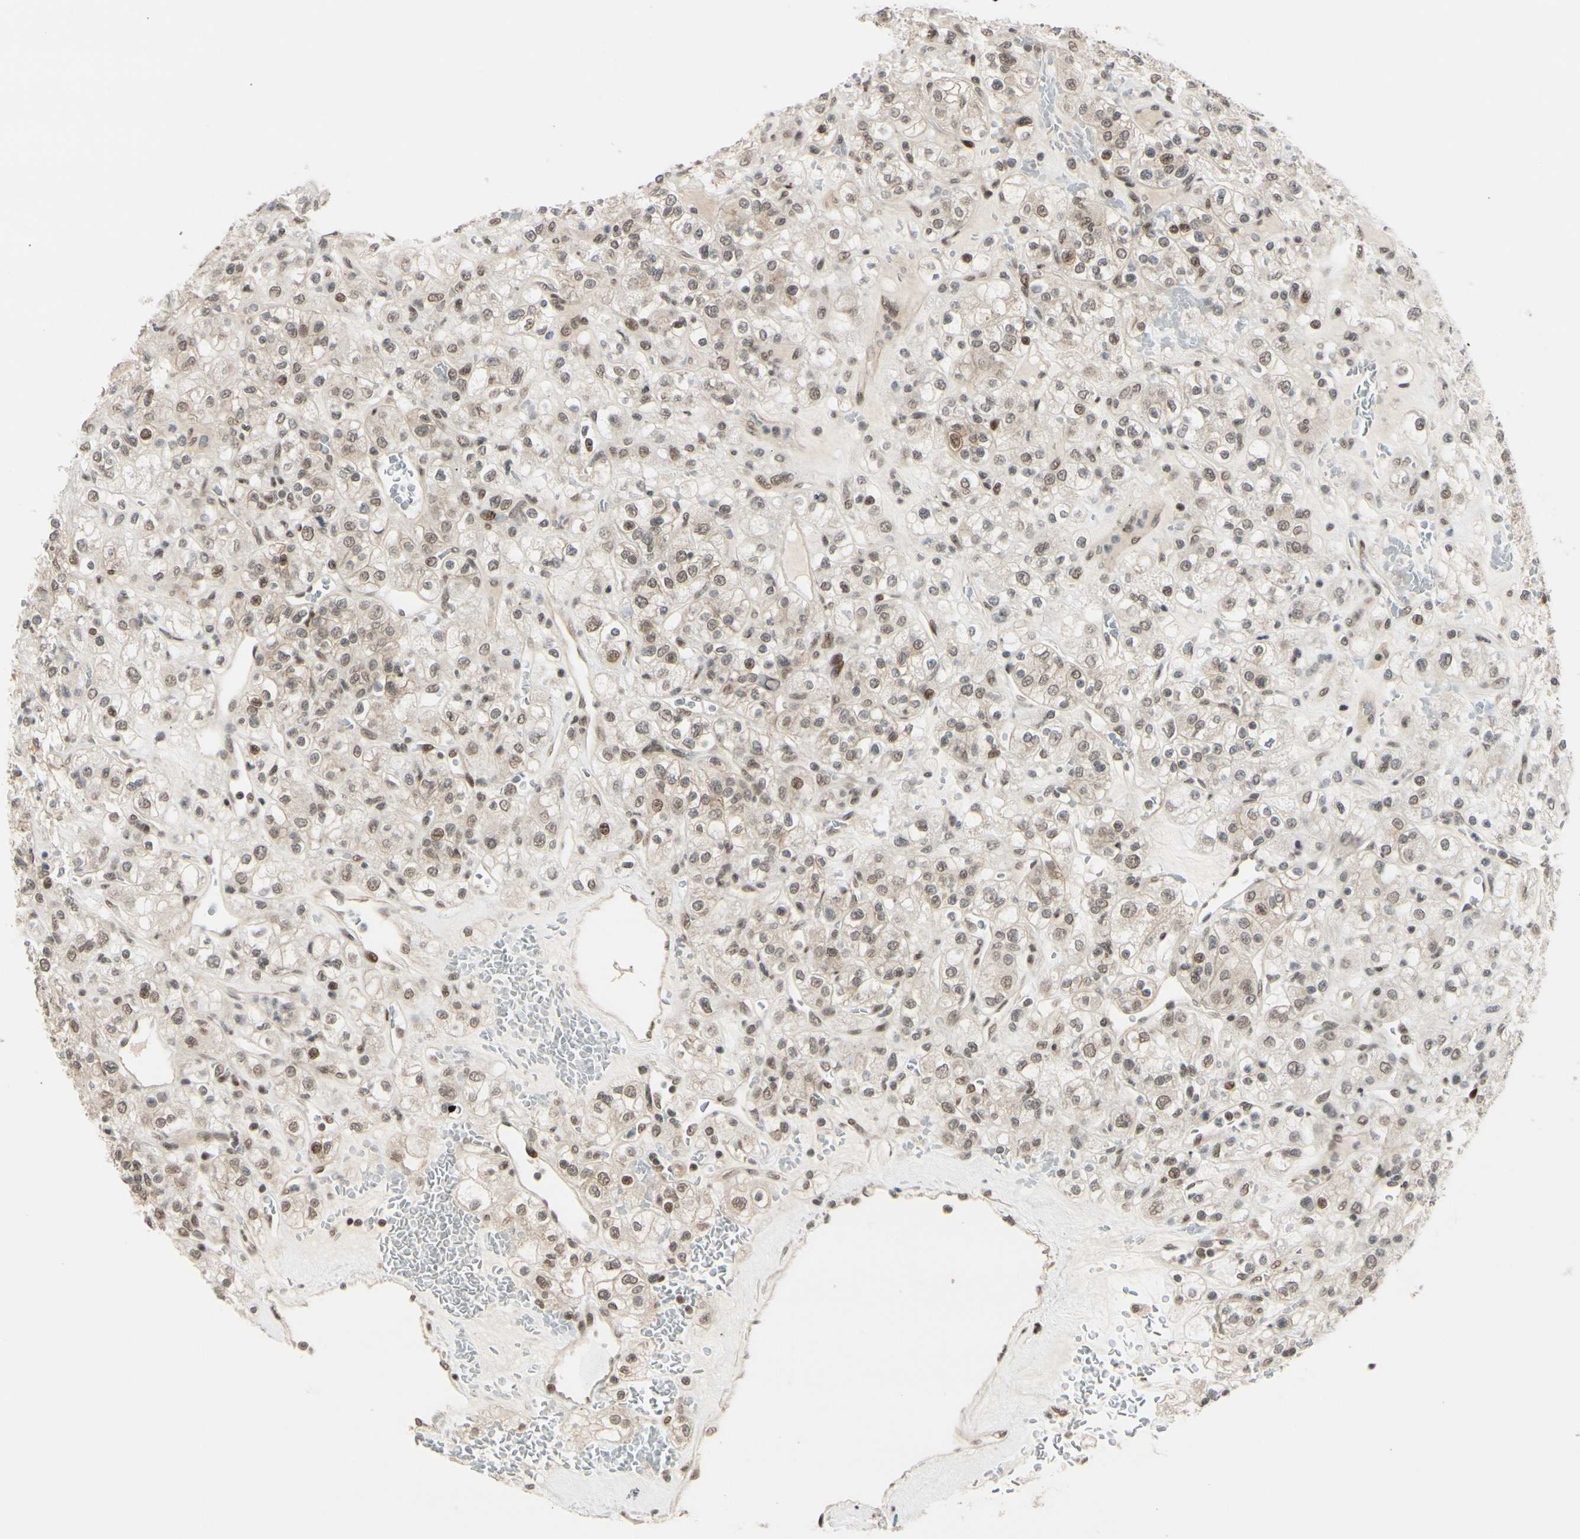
{"staining": {"intensity": "weak", "quantity": ">75%", "location": "cytoplasmic/membranous,nuclear"}, "tissue": "renal cancer", "cell_type": "Tumor cells", "image_type": "cancer", "snomed": [{"axis": "morphology", "description": "Normal tissue, NOS"}, {"axis": "morphology", "description": "Adenocarcinoma, NOS"}, {"axis": "topography", "description": "Kidney"}], "caption": "This is a micrograph of immunohistochemistry staining of renal adenocarcinoma, which shows weak expression in the cytoplasmic/membranous and nuclear of tumor cells.", "gene": "BRMS1", "patient": {"sex": "female", "age": 72}}